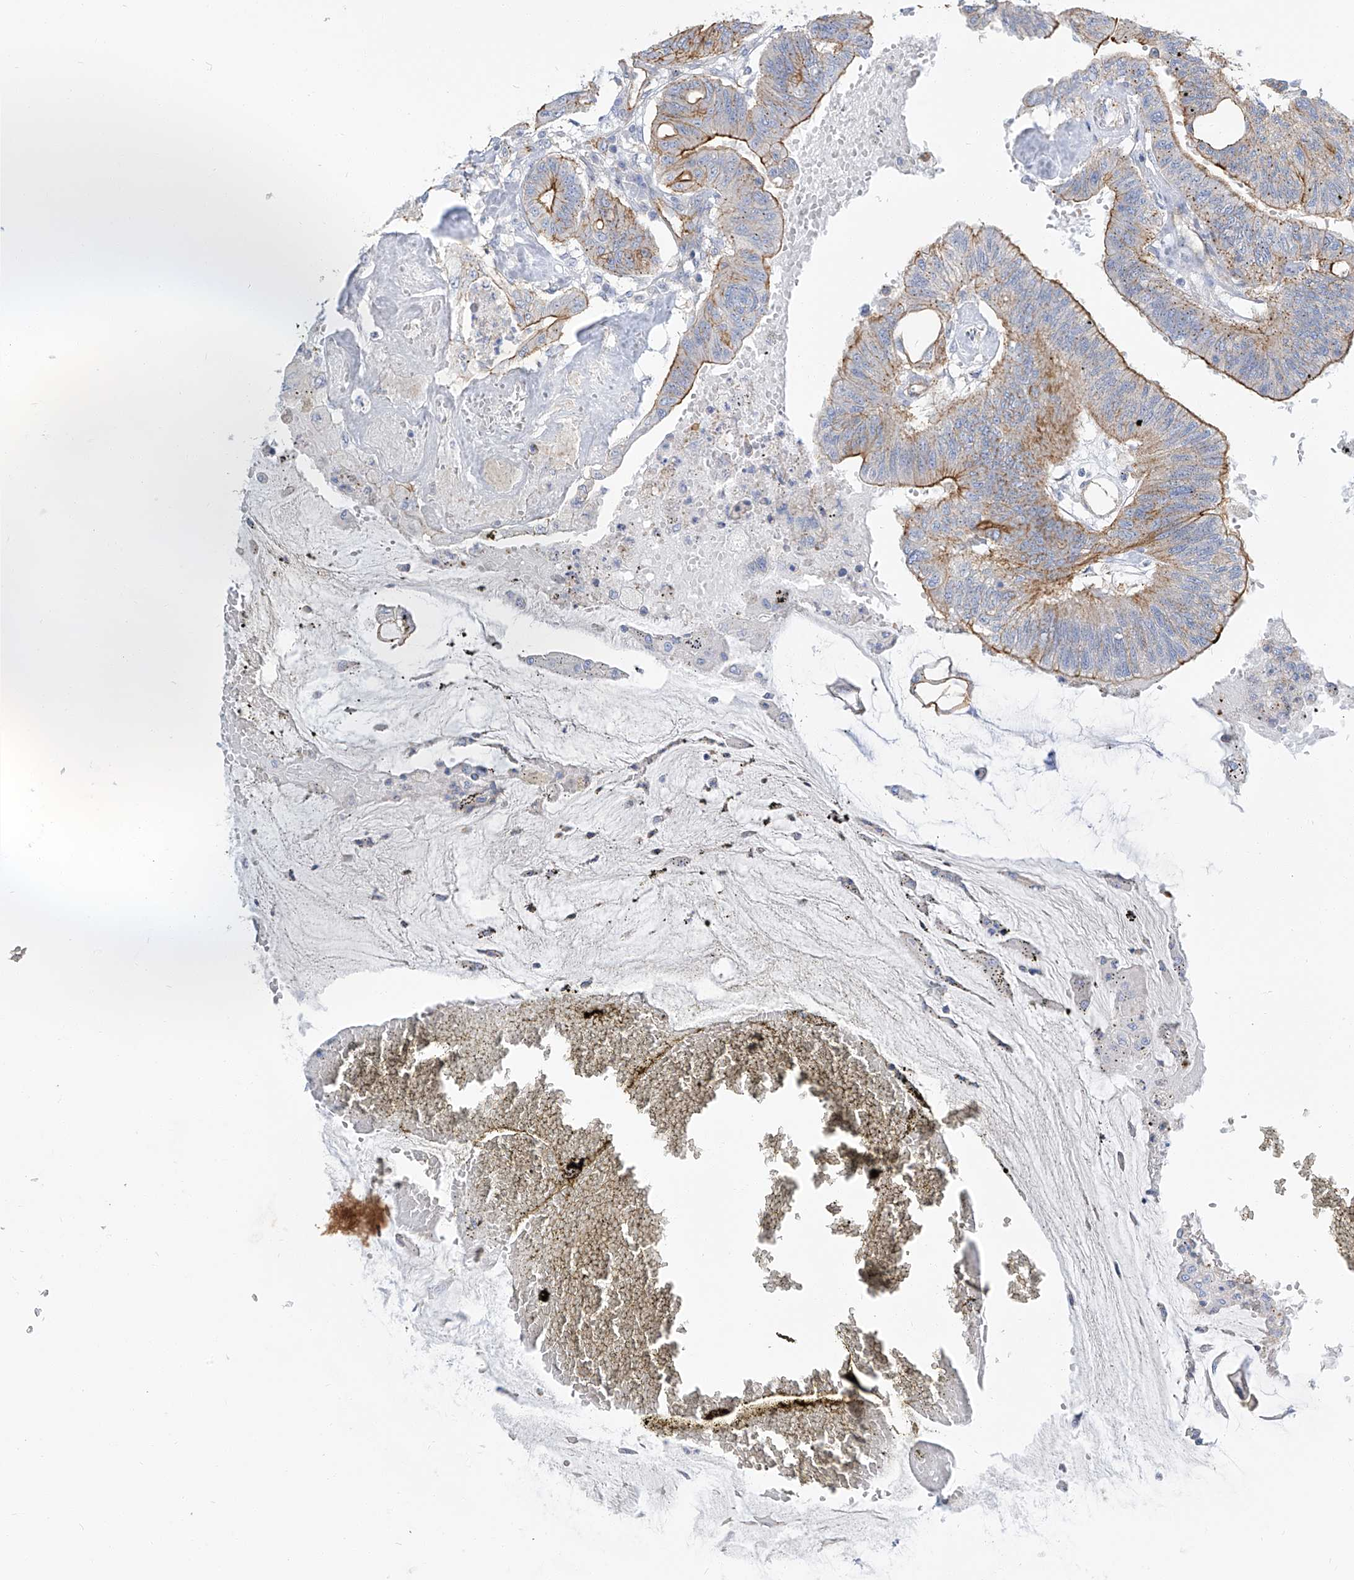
{"staining": {"intensity": "strong", "quantity": "25%-75%", "location": "cytoplasmic/membranous"}, "tissue": "colorectal cancer", "cell_type": "Tumor cells", "image_type": "cancer", "snomed": [{"axis": "morphology", "description": "Adenoma, NOS"}, {"axis": "morphology", "description": "Adenocarcinoma, NOS"}, {"axis": "topography", "description": "Colon"}], "caption": "IHC (DAB (3,3'-diaminobenzidine)) staining of colorectal adenocarcinoma reveals strong cytoplasmic/membranous protein positivity in about 25%-75% of tumor cells. The staining is performed using DAB brown chromogen to label protein expression. The nuclei are counter-stained blue using hematoxylin.", "gene": "TXLNB", "patient": {"sex": "male", "age": 79}}